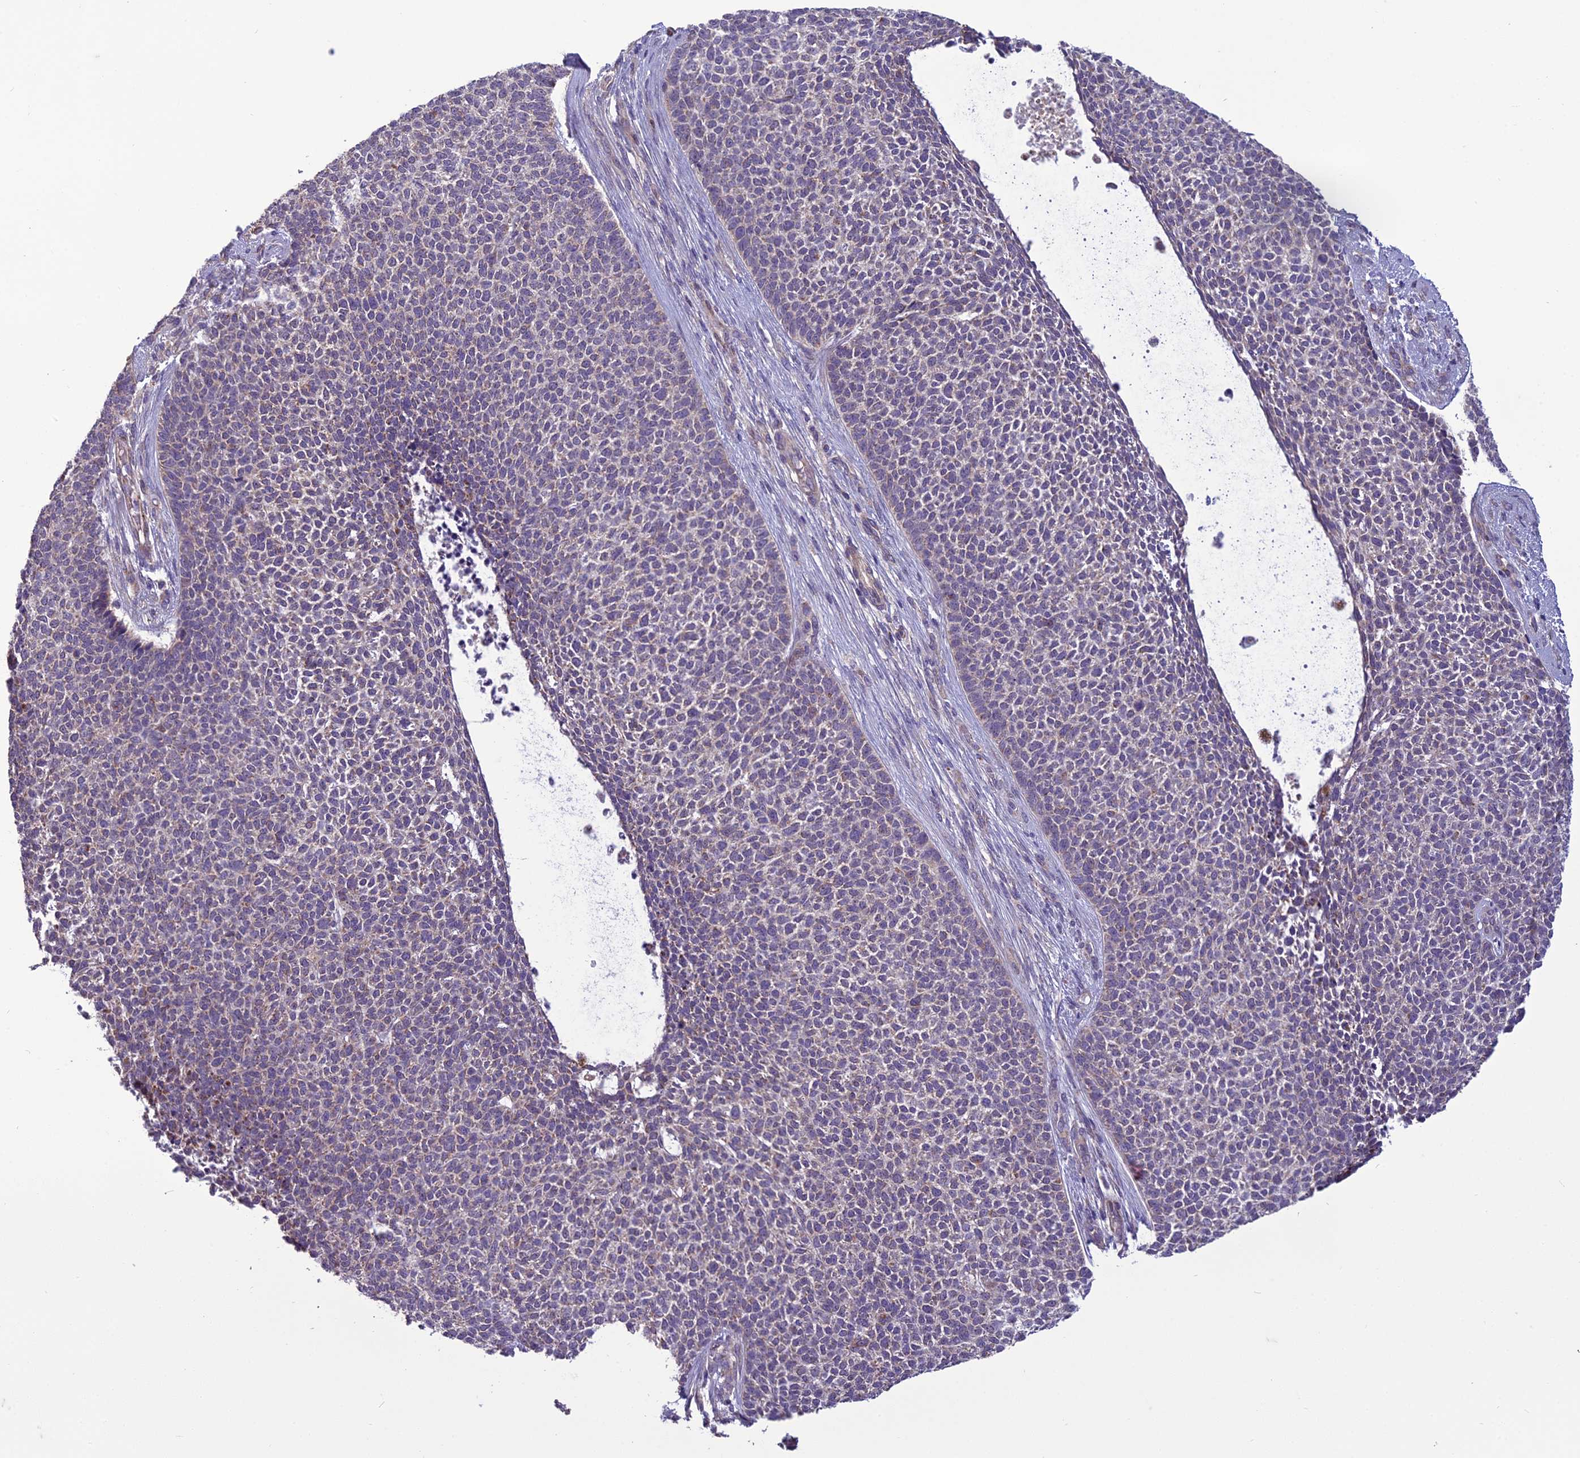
{"staining": {"intensity": "negative", "quantity": "none", "location": "none"}, "tissue": "skin cancer", "cell_type": "Tumor cells", "image_type": "cancer", "snomed": [{"axis": "morphology", "description": "Basal cell carcinoma"}, {"axis": "topography", "description": "Skin"}], "caption": "The immunohistochemistry (IHC) photomicrograph has no significant positivity in tumor cells of skin basal cell carcinoma tissue.", "gene": "DUS2", "patient": {"sex": "female", "age": 84}}